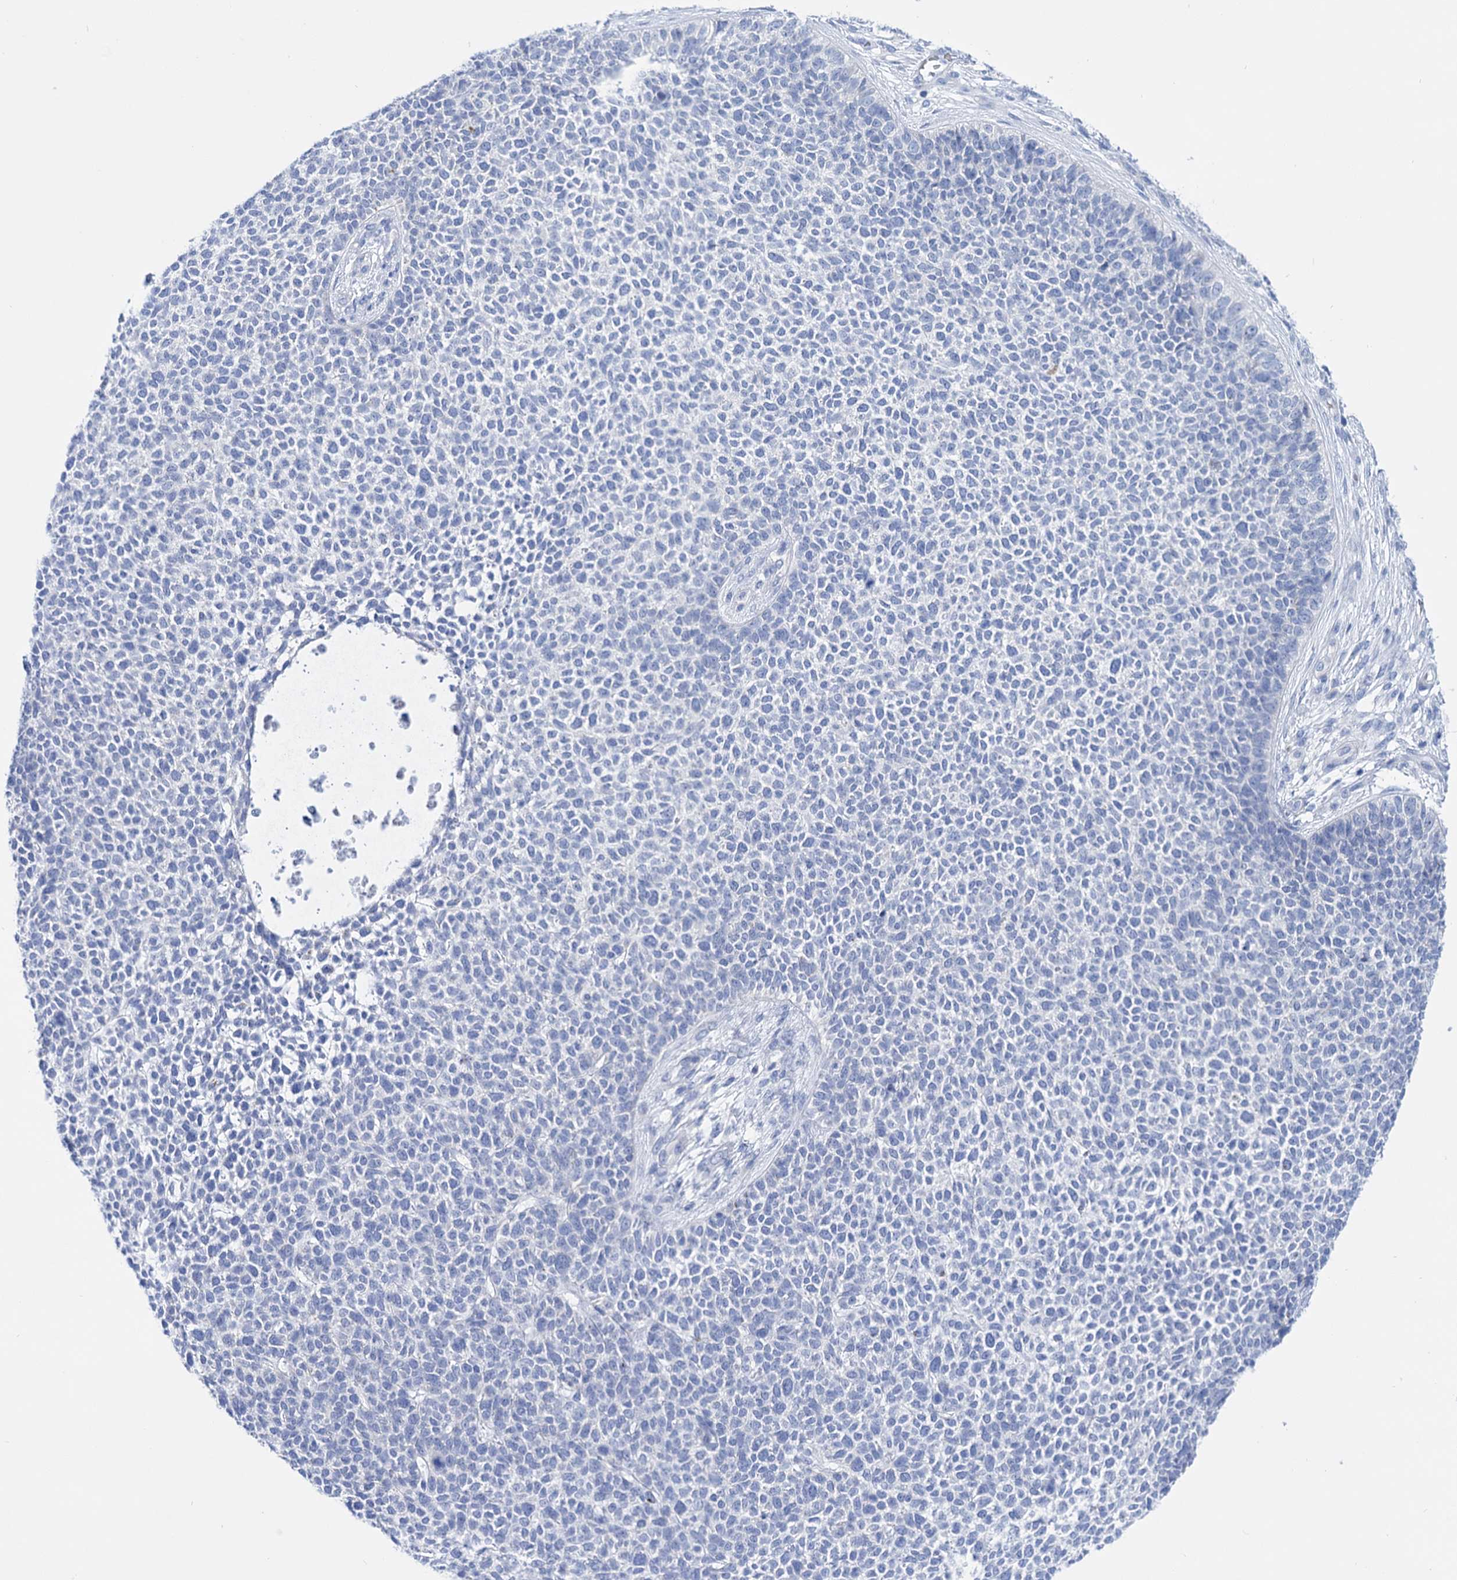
{"staining": {"intensity": "negative", "quantity": "none", "location": "none"}, "tissue": "skin cancer", "cell_type": "Tumor cells", "image_type": "cancer", "snomed": [{"axis": "morphology", "description": "Basal cell carcinoma"}, {"axis": "topography", "description": "Skin"}], "caption": "This histopathology image is of skin cancer stained with immunohistochemistry to label a protein in brown with the nuclei are counter-stained blue. There is no positivity in tumor cells.", "gene": "YARS2", "patient": {"sex": "female", "age": 84}}